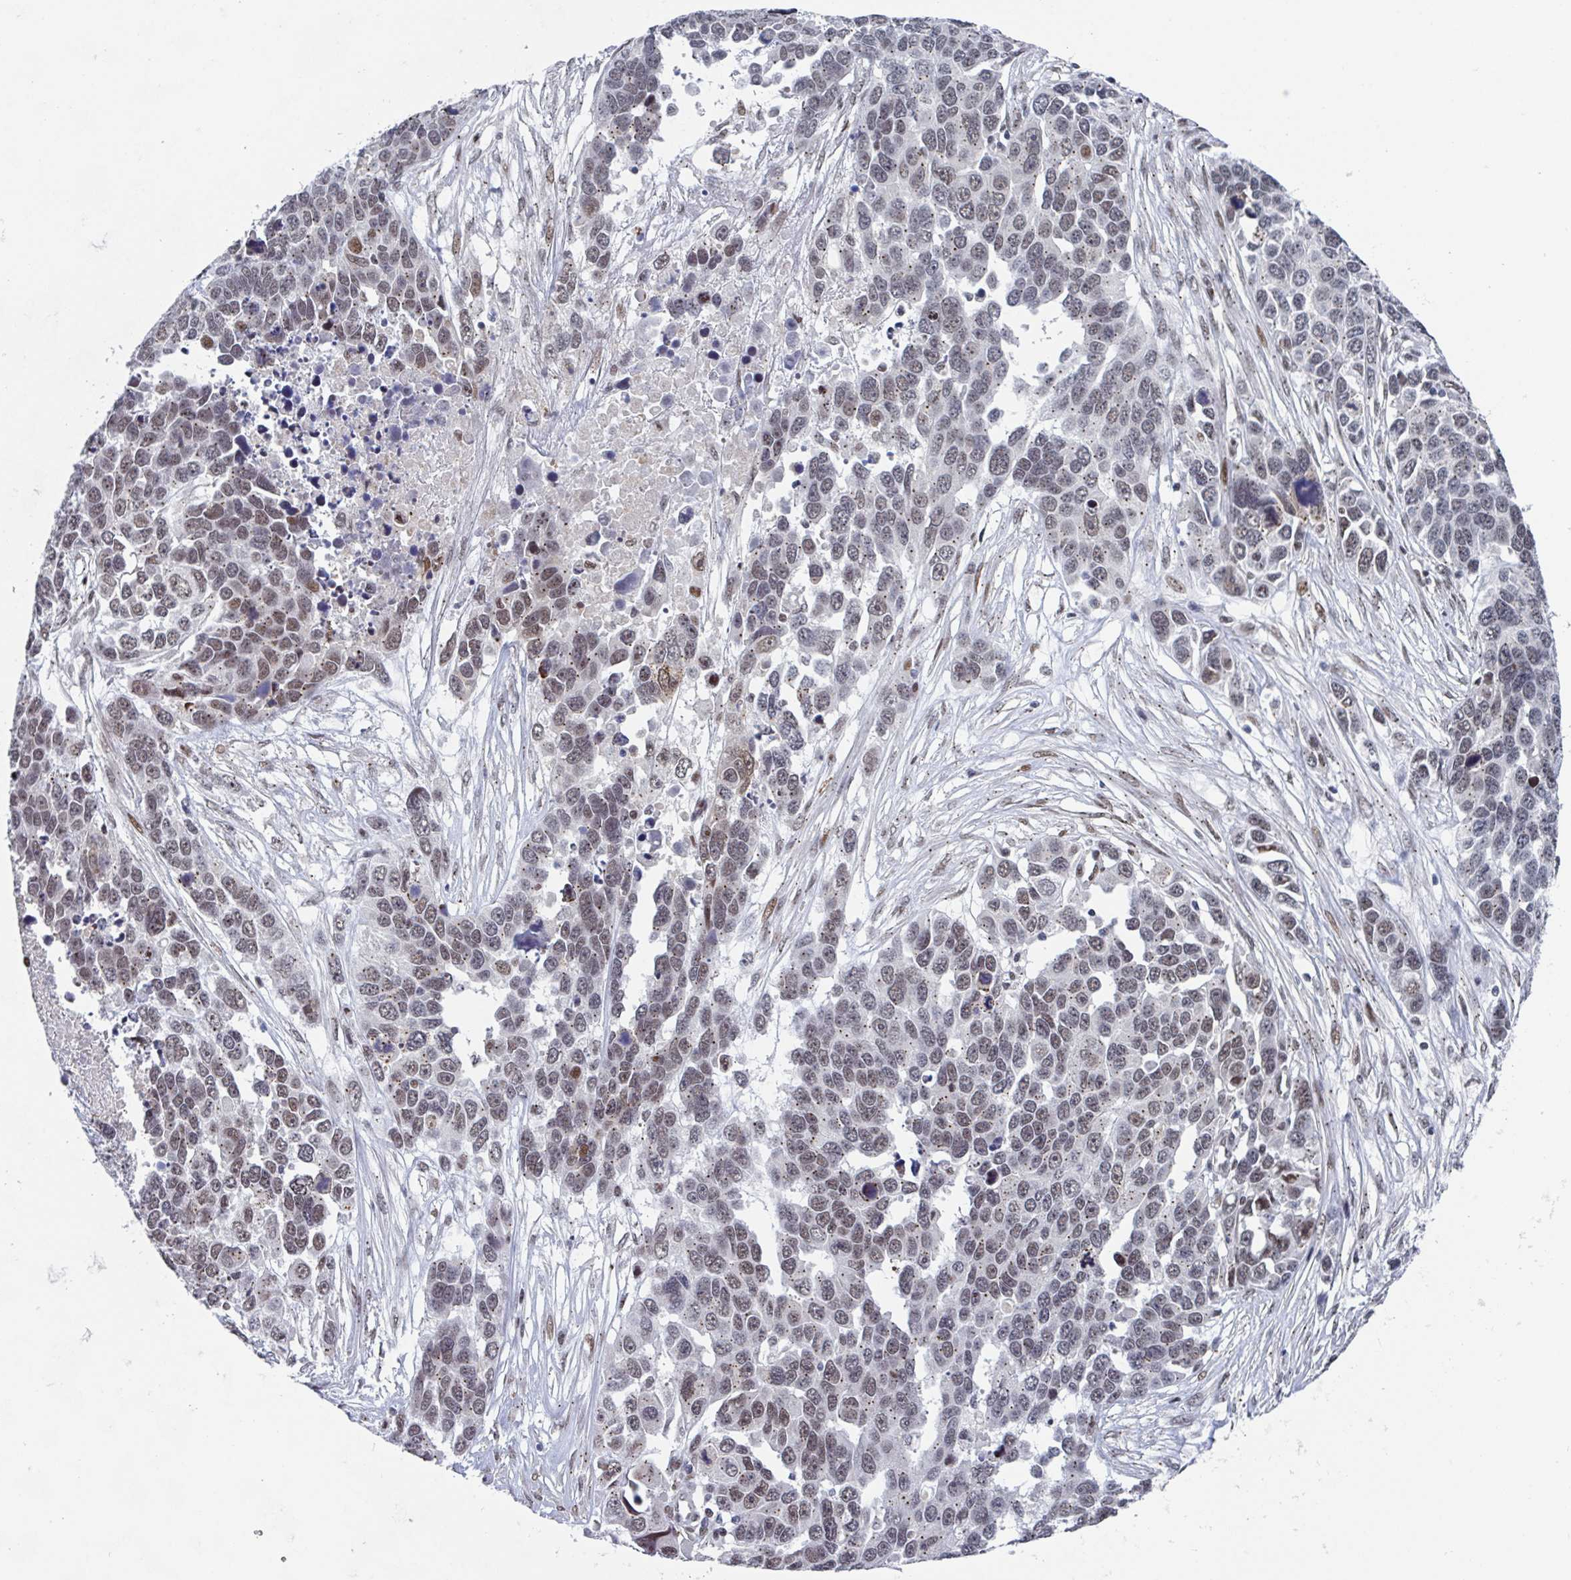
{"staining": {"intensity": "moderate", "quantity": "25%-75%", "location": "nuclear"}, "tissue": "ovarian cancer", "cell_type": "Tumor cells", "image_type": "cancer", "snomed": [{"axis": "morphology", "description": "Cystadenocarcinoma, serous, NOS"}, {"axis": "topography", "description": "Ovary"}], "caption": "Protein expression analysis of human ovarian cancer reveals moderate nuclear positivity in about 25%-75% of tumor cells. (DAB (3,3'-diaminobenzidine) IHC with brightfield microscopy, high magnification).", "gene": "RNF212", "patient": {"sex": "female", "age": 76}}